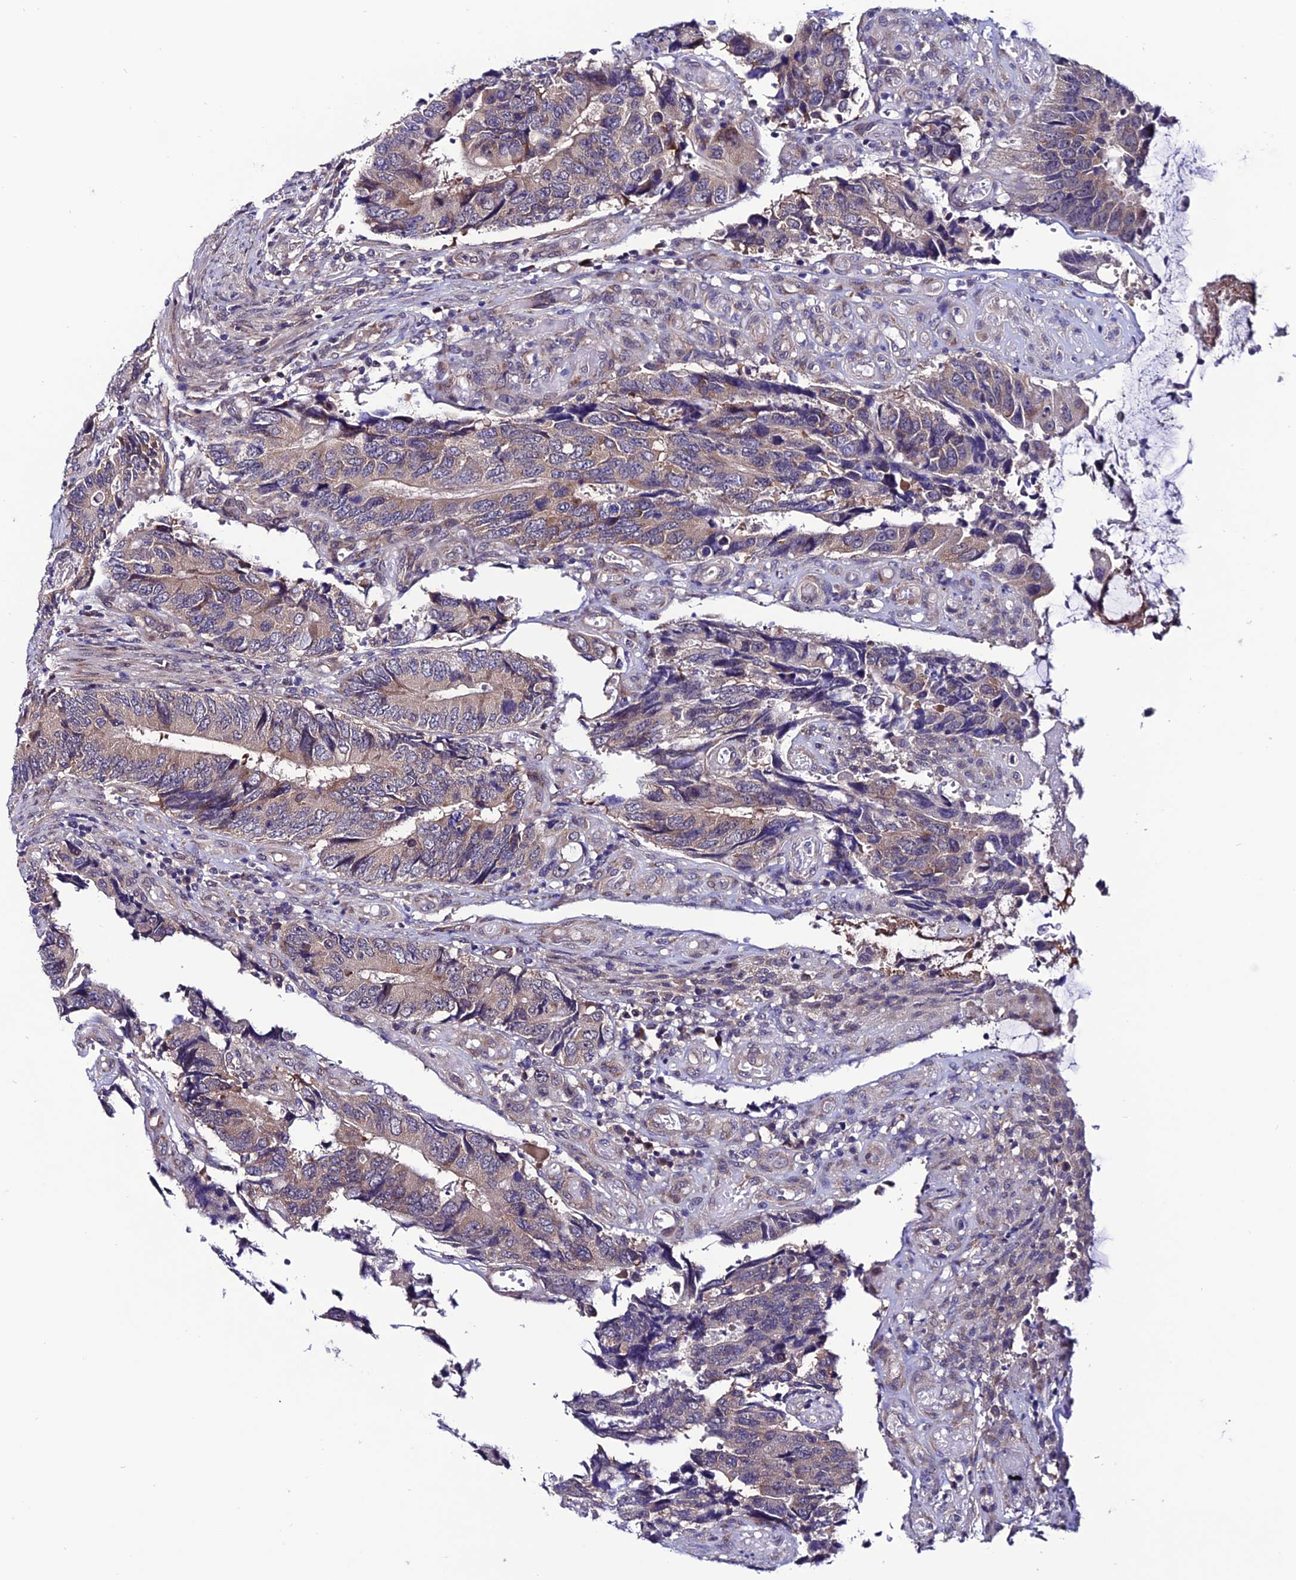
{"staining": {"intensity": "weak", "quantity": ">75%", "location": "cytoplasmic/membranous"}, "tissue": "colorectal cancer", "cell_type": "Tumor cells", "image_type": "cancer", "snomed": [{"axis": "morphology", "description": "Adenocarcinoma, NOS"}, {"axis": "topography", "description": "Colon"}], "caption": "A brown stain labels weak cytoplasmic/membranous staining of a protein in colorectal cancer tumor cells.", "gene": "FZD8", "patient": {"sex": "male", "age": 87}}